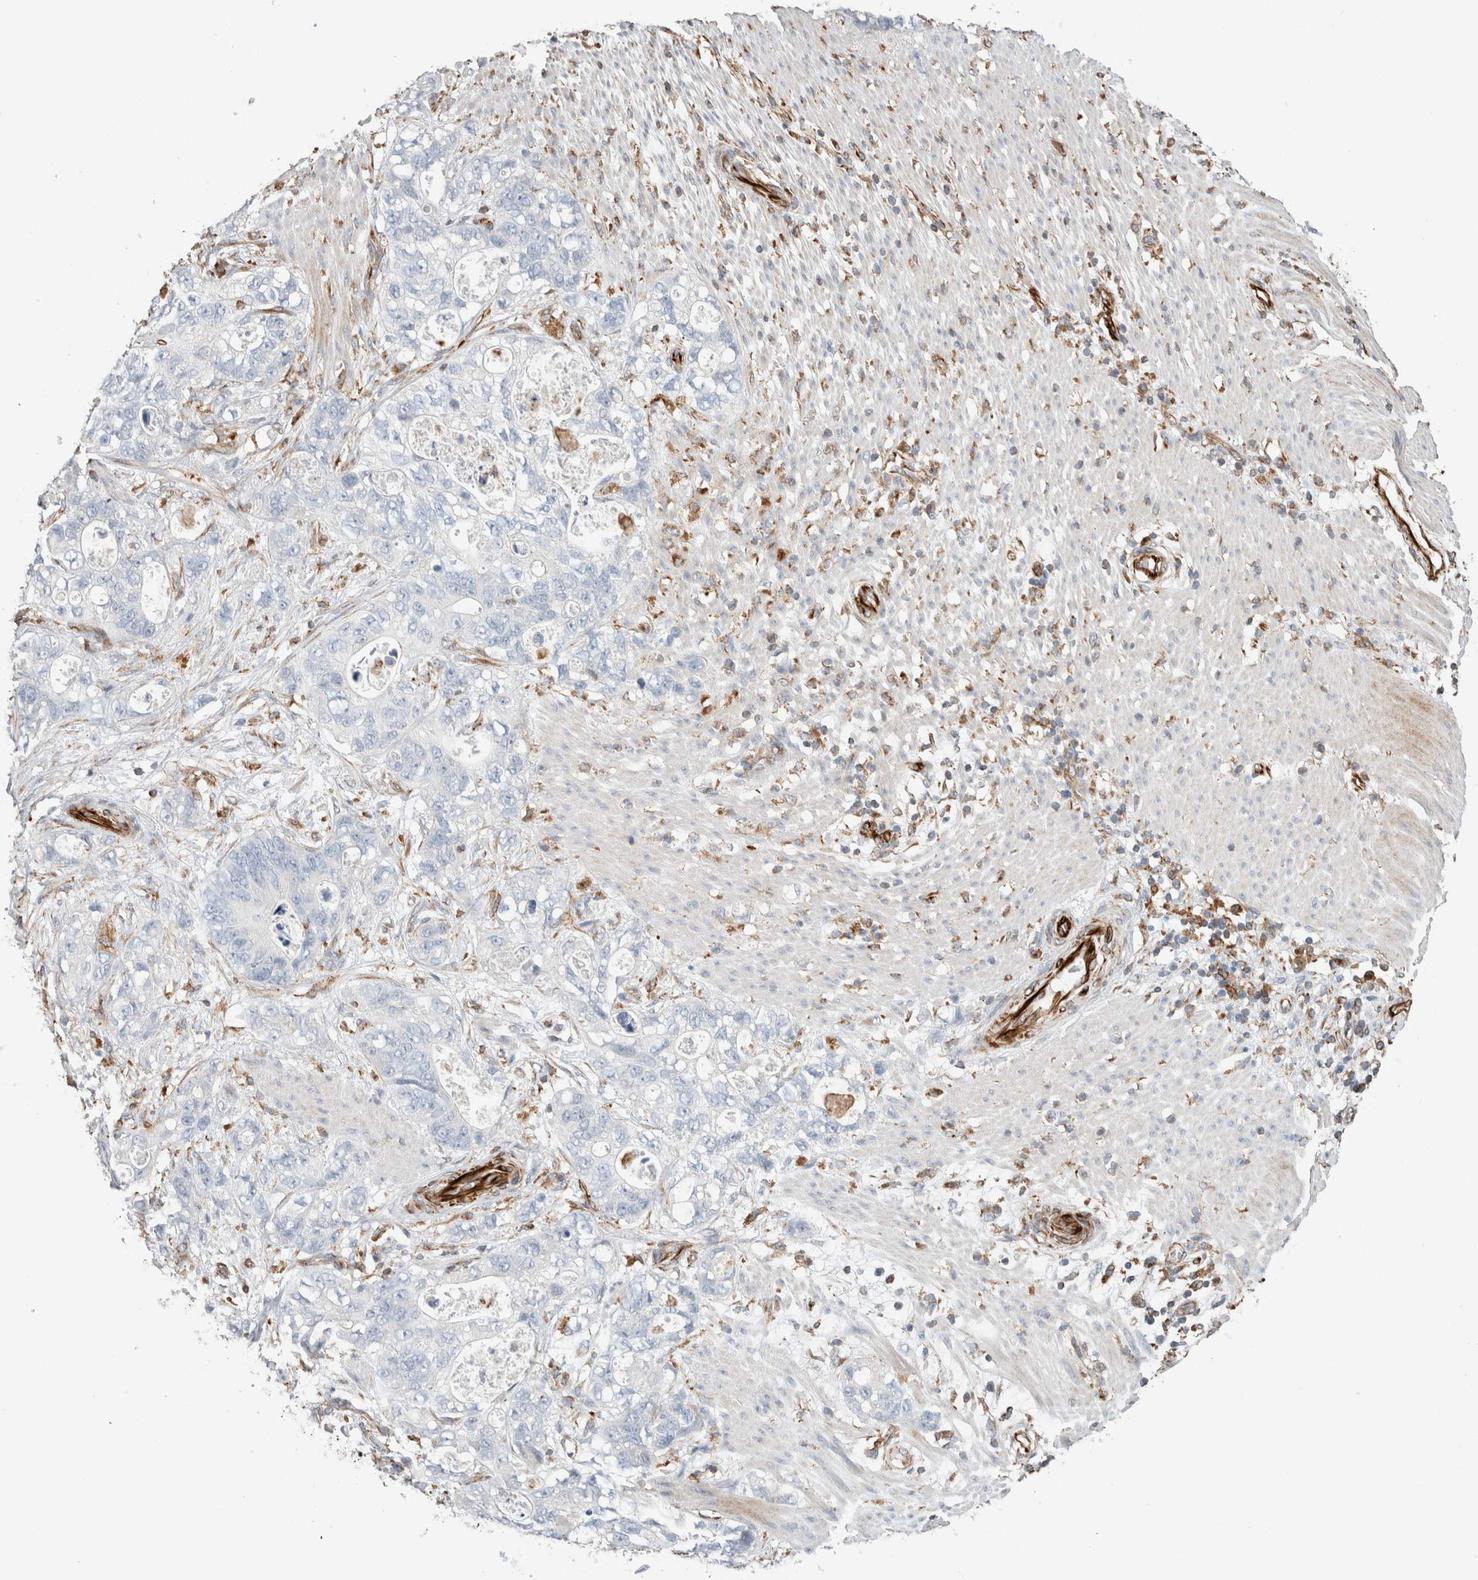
{"staining": {"intensity": "negative", "quantity": "none", "location": "none"}, "tissue": "stomach cancer", "cell_type": "Tumor cells", "image_type": "cancer", "snomed": [{"axis": "morphology", "description": "Normal tissue, NOS"}, {"axis": "morphology", "description": "Adenocarcinoma, NOS"}, {"axis": "topography", "description": "Stomach"}], "caption": "IHC image of human stomach cancer (adenocarcinoma) stained for a protein (brown), which shows no staining in tumor cells. Brightfield microscopy of immunohistochemistry stained with DAB (brown) and hematoxylin (blue), captured at high magnification.", "gene": "LY86", "patient": {"sex": "female", "age": 89}}